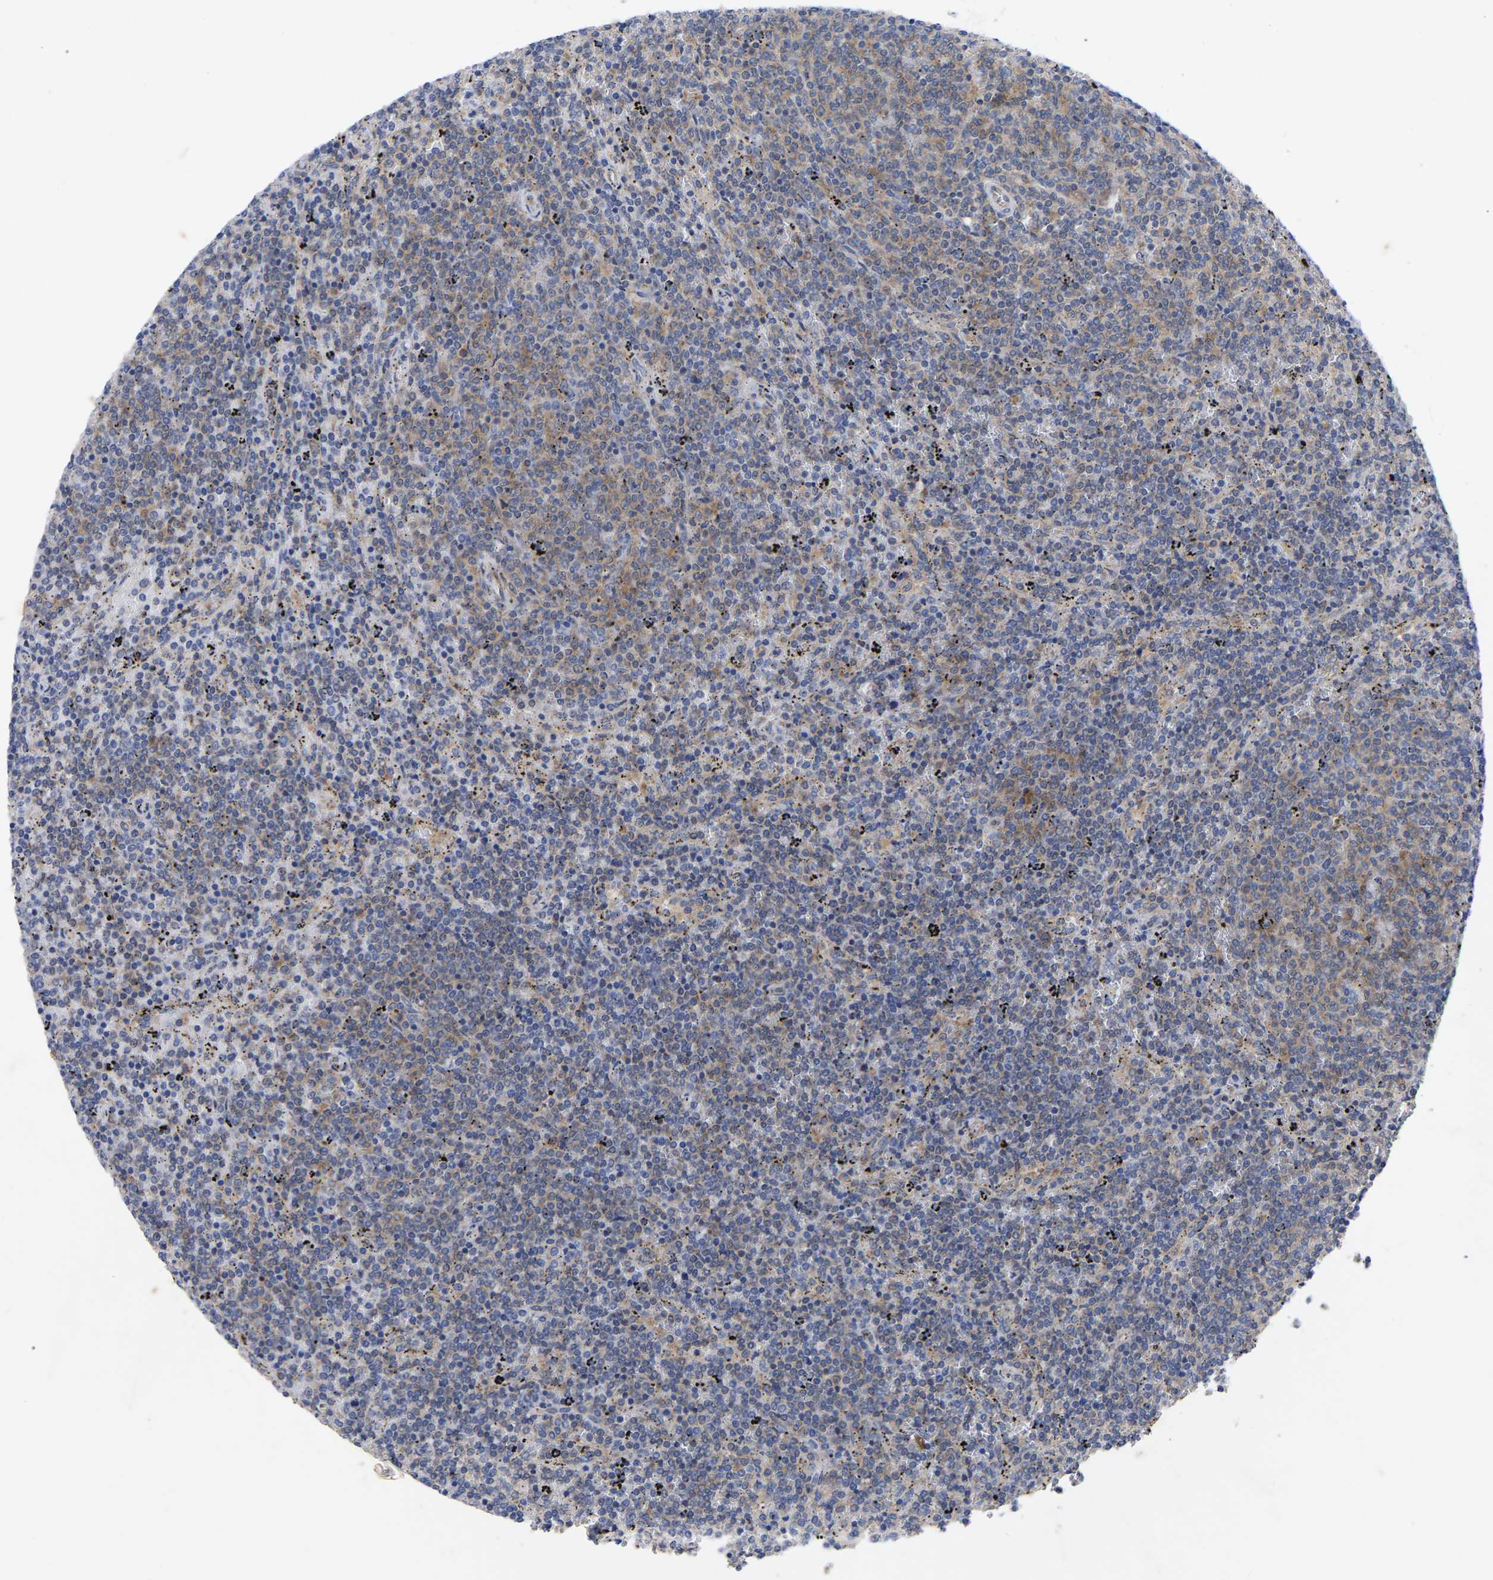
{"staining": {"intensity": "moderate", "quantity": "<25%", "location": "cytoplasmic/membranous"}, "tissue": "lymphoma", "cell_type": "Tumor cells", "image_type": "cancer", "snomed": [{"axis": "morphology", "description": "Malignant lymphoma, non-Hodgkin's type, Low grade"}, {"axis": "topography", "description": "Spleen"}], "caption": "Protein expression analysis of human malignant lymphoma, non-Hodgkin's type (low-grade) reveals moderate cytoplasmic/membranous positivity in approximately <25% of tumor cells.", "gene": "TCP1", "patient": {"sex": "female", "age": 50}}